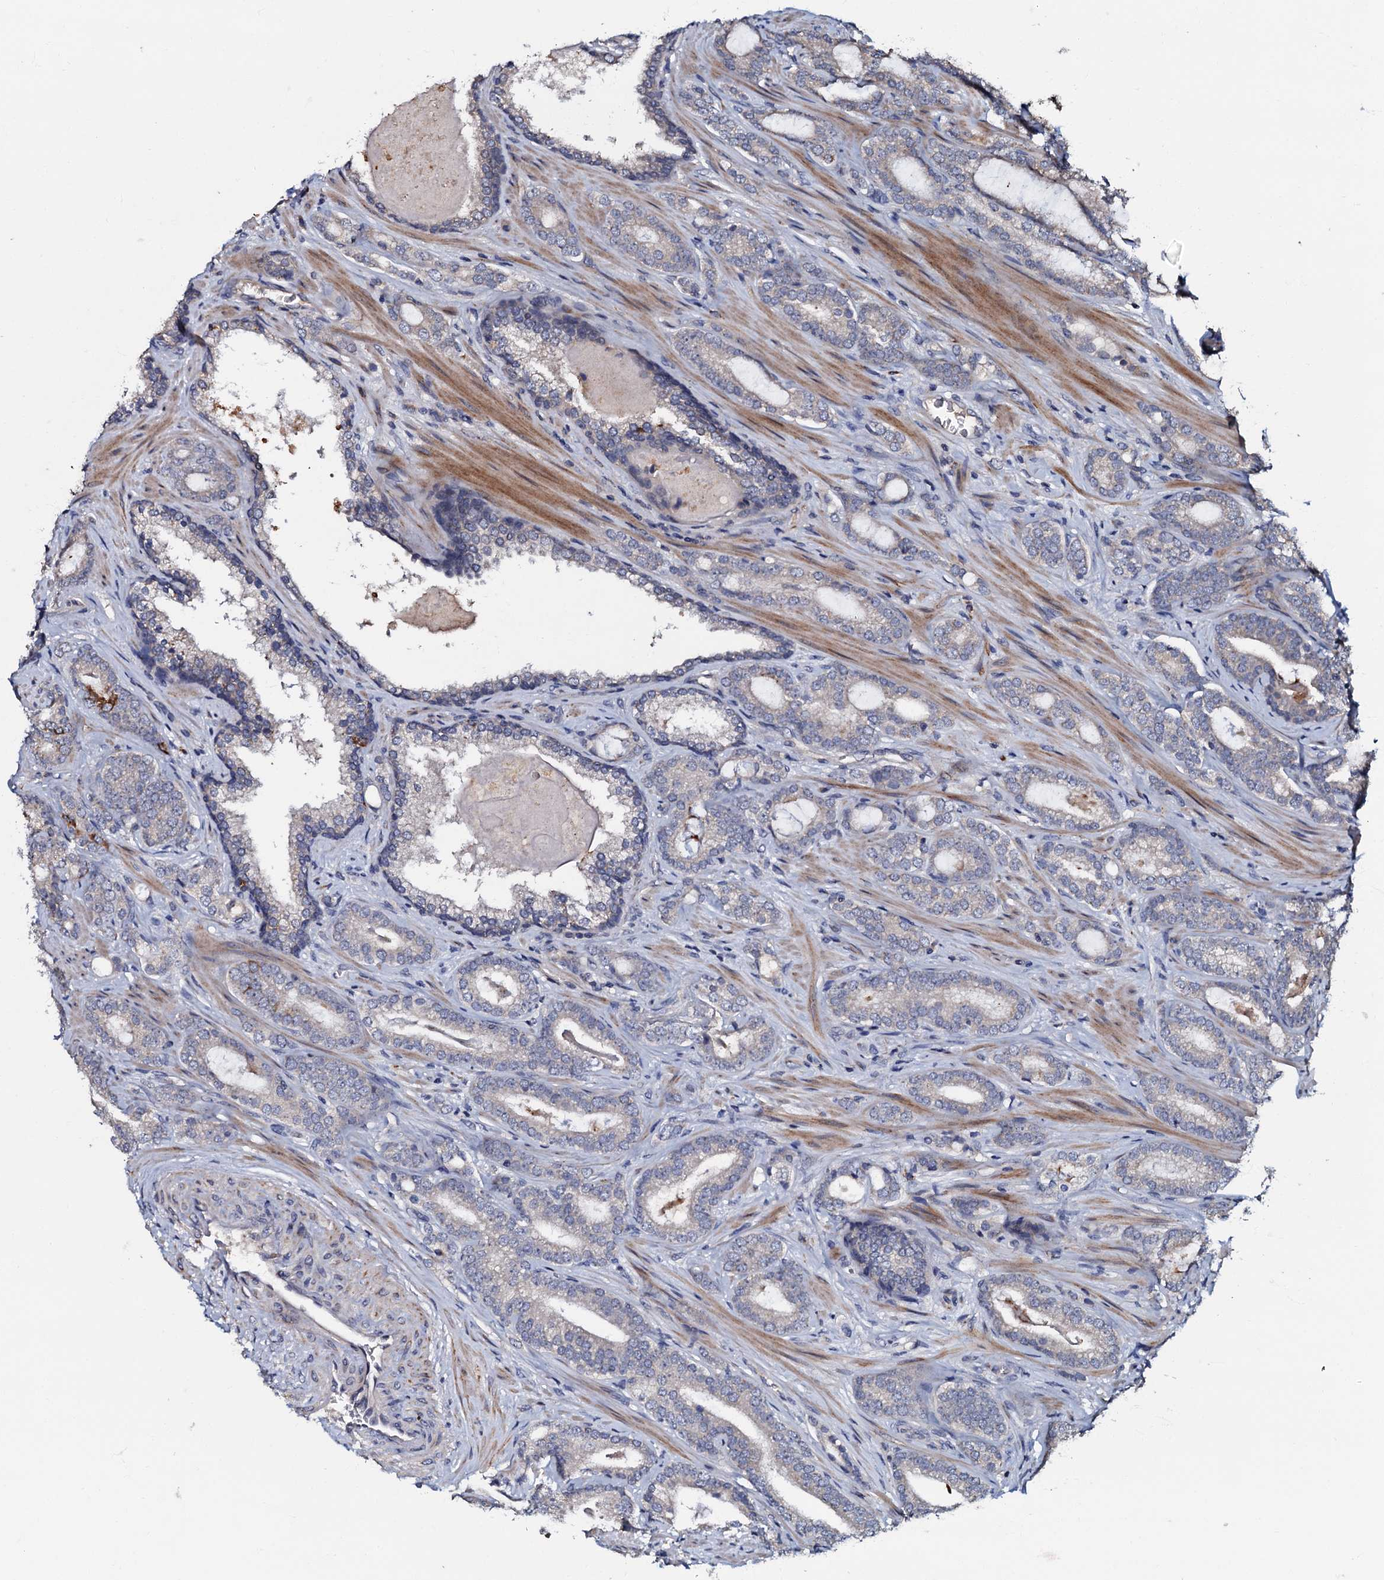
{"staining": {"intensity": "negative", "quantity": "none", "location": "none"}, "tissue": "prostate cancer", "cell_type": "Tumor cells", "image_type": "cancer", "snomed": [{"axis": "morphology", "description": "Adenocarcinoma, High grade"}, {"axis": "topography", "description": "Prostate"}], "caption": "Immunohistochemistry image of human prostate cancer stained for a protein (brown), which reveals no positivity in tumor cells.", "gene": "CPNE2", "patient": {"sex": "male", "age": 63}}